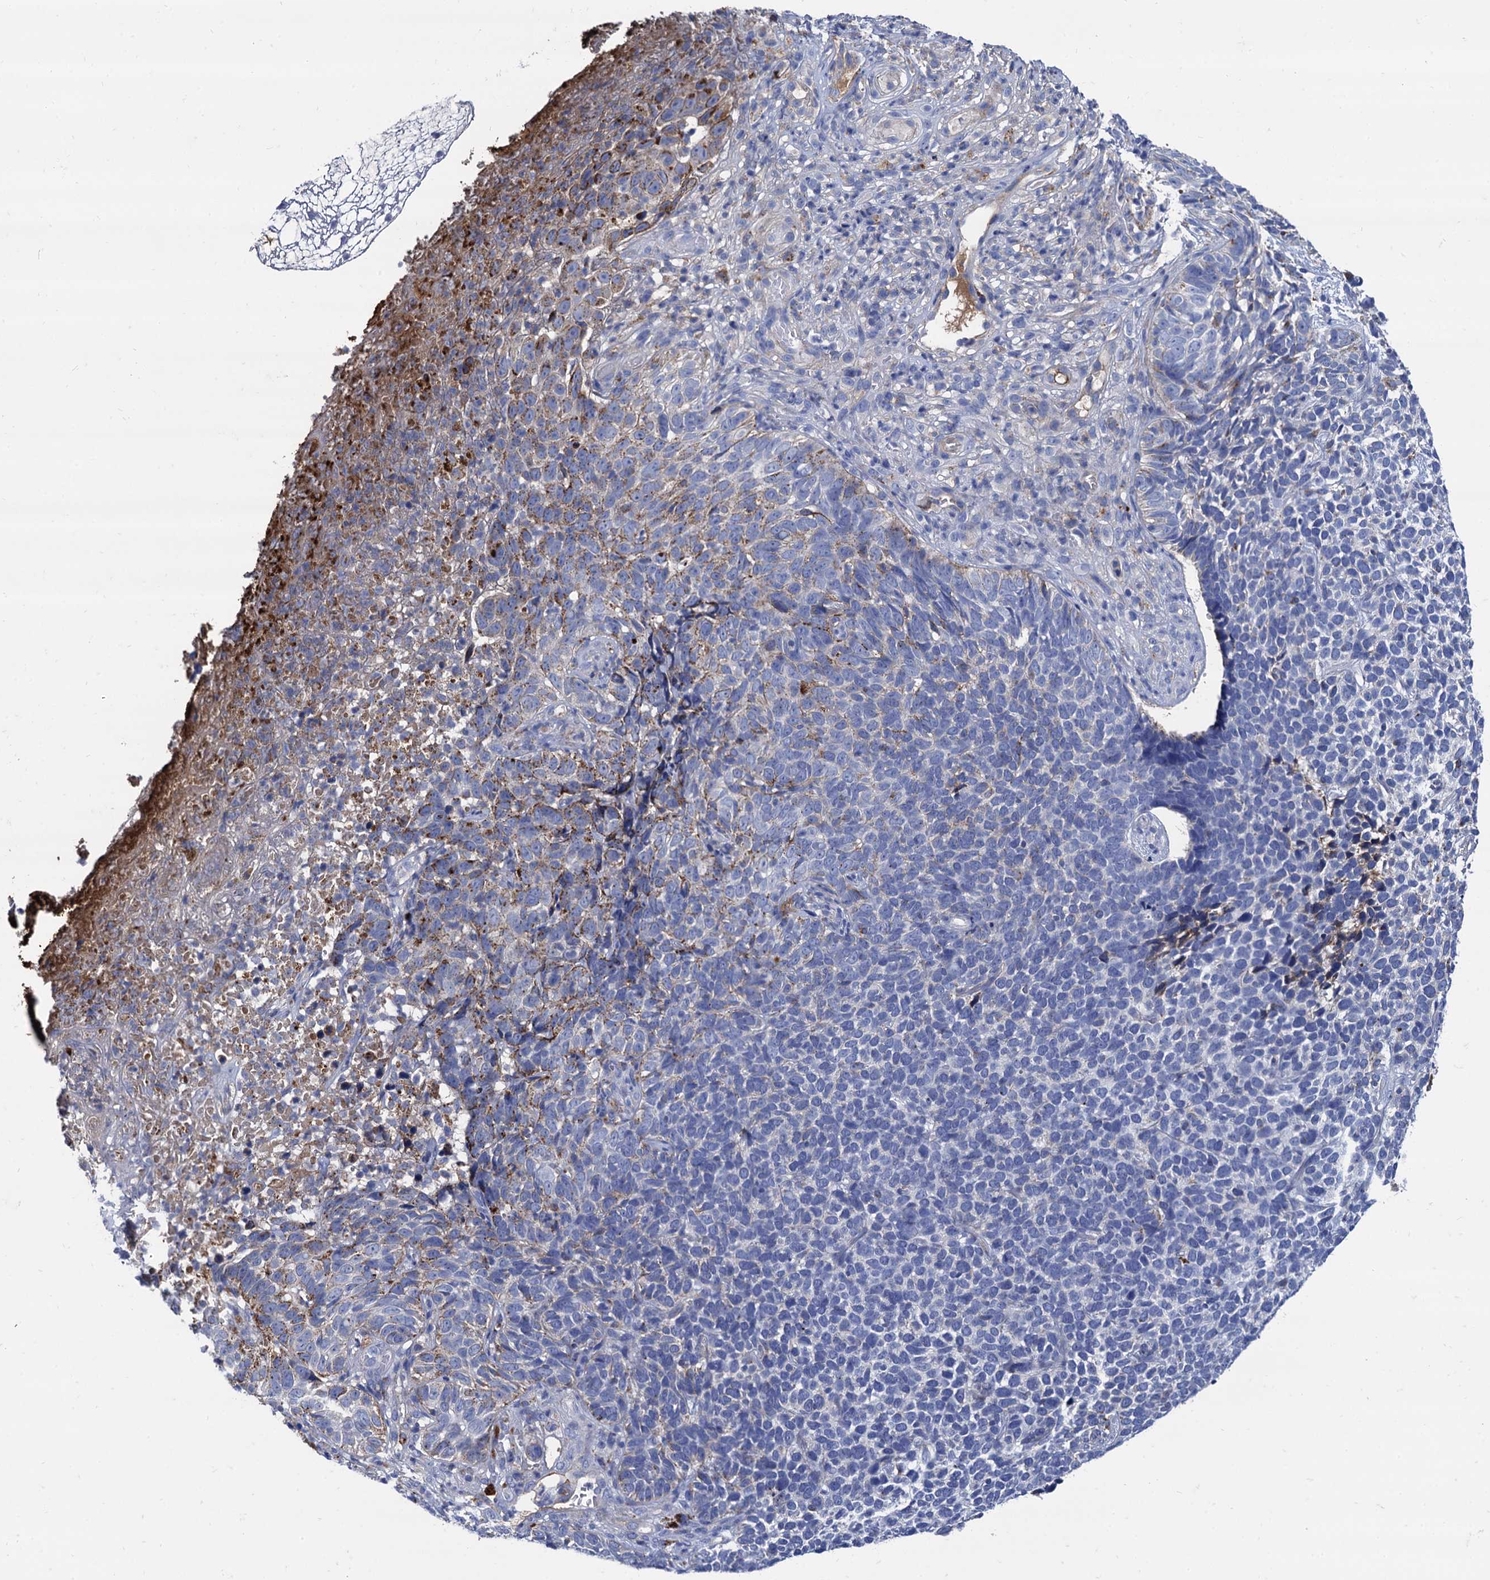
{"staining": {"intensity": "moderate", "quantity": "<25%", "location": "cytoplasmic/membranous"}, "tissue": "skin cancer", "cell_type": "Tumor cells", "image_type": "cancer", "snomed": [{"axis": "morphology", "description": "Basal cell carcinoma"}, {"axis": "topography", "description": "Skin"}], "caption": "Immunohistochemical staining of human basal cell carcinoma (skin) exhibits low levels of moderate cytoplasmic/membranous staining in about <25% of tumor cells.", "gene": "APOD", "patient": {"sex": "female", "age": 84}}